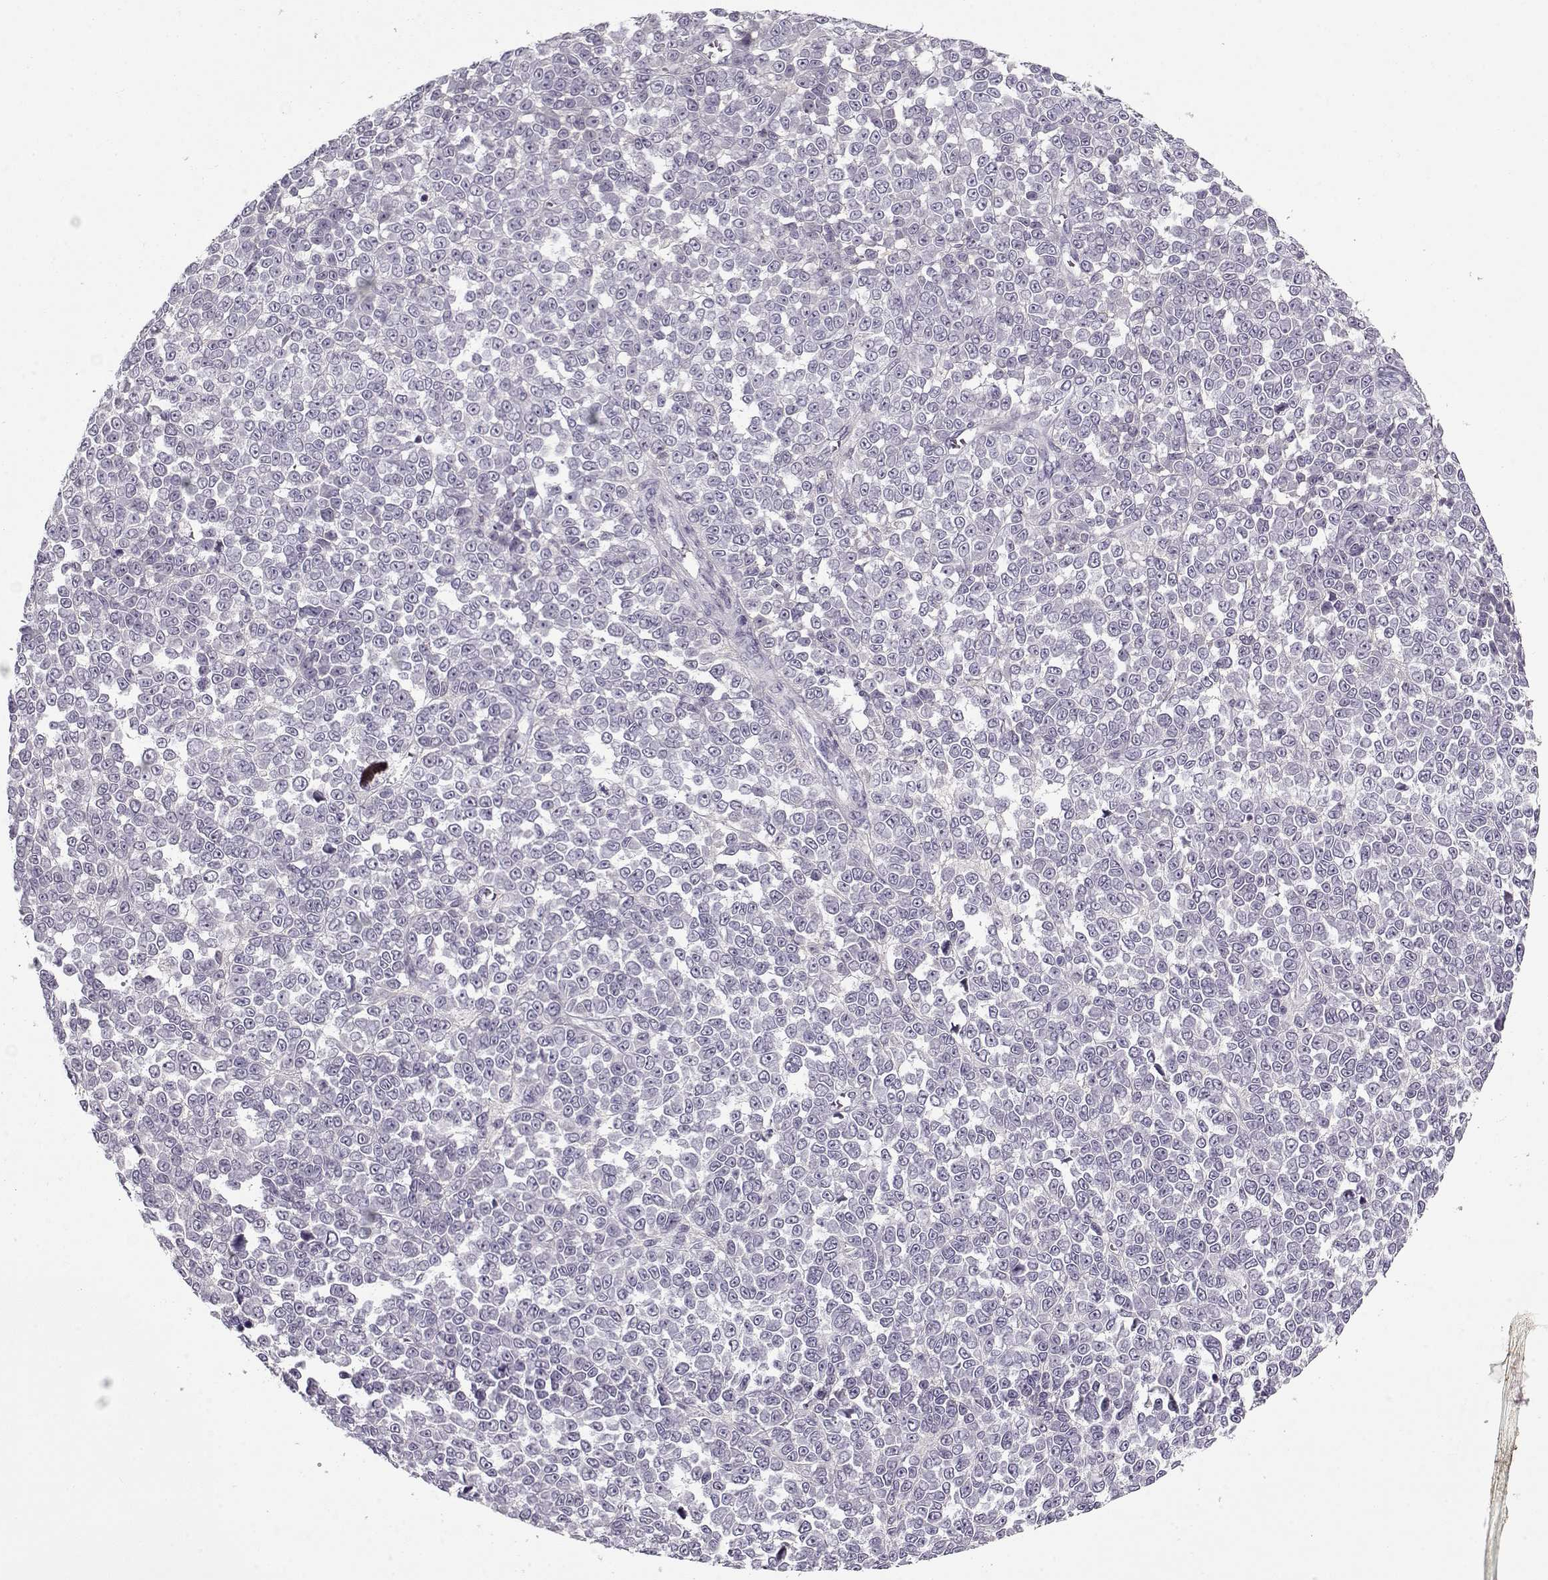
{"staining": {"intensity": "negative", "quantity": "none", "location": "none"}, "tissue": "melanoma", "cell_type": "Tumor cells", "image_type": "cancer", "snomed": [{"axis": "morphology", "description": "Malignant melanoma, NOS"}, {"axis": "topography", "description": "Skin"}], "caption": "Histopathology image shows no protein staining in tumor cells of malignant melanoma tissue.", "gene": "LUM", "patient": {"sex": "female", "age": 95}}